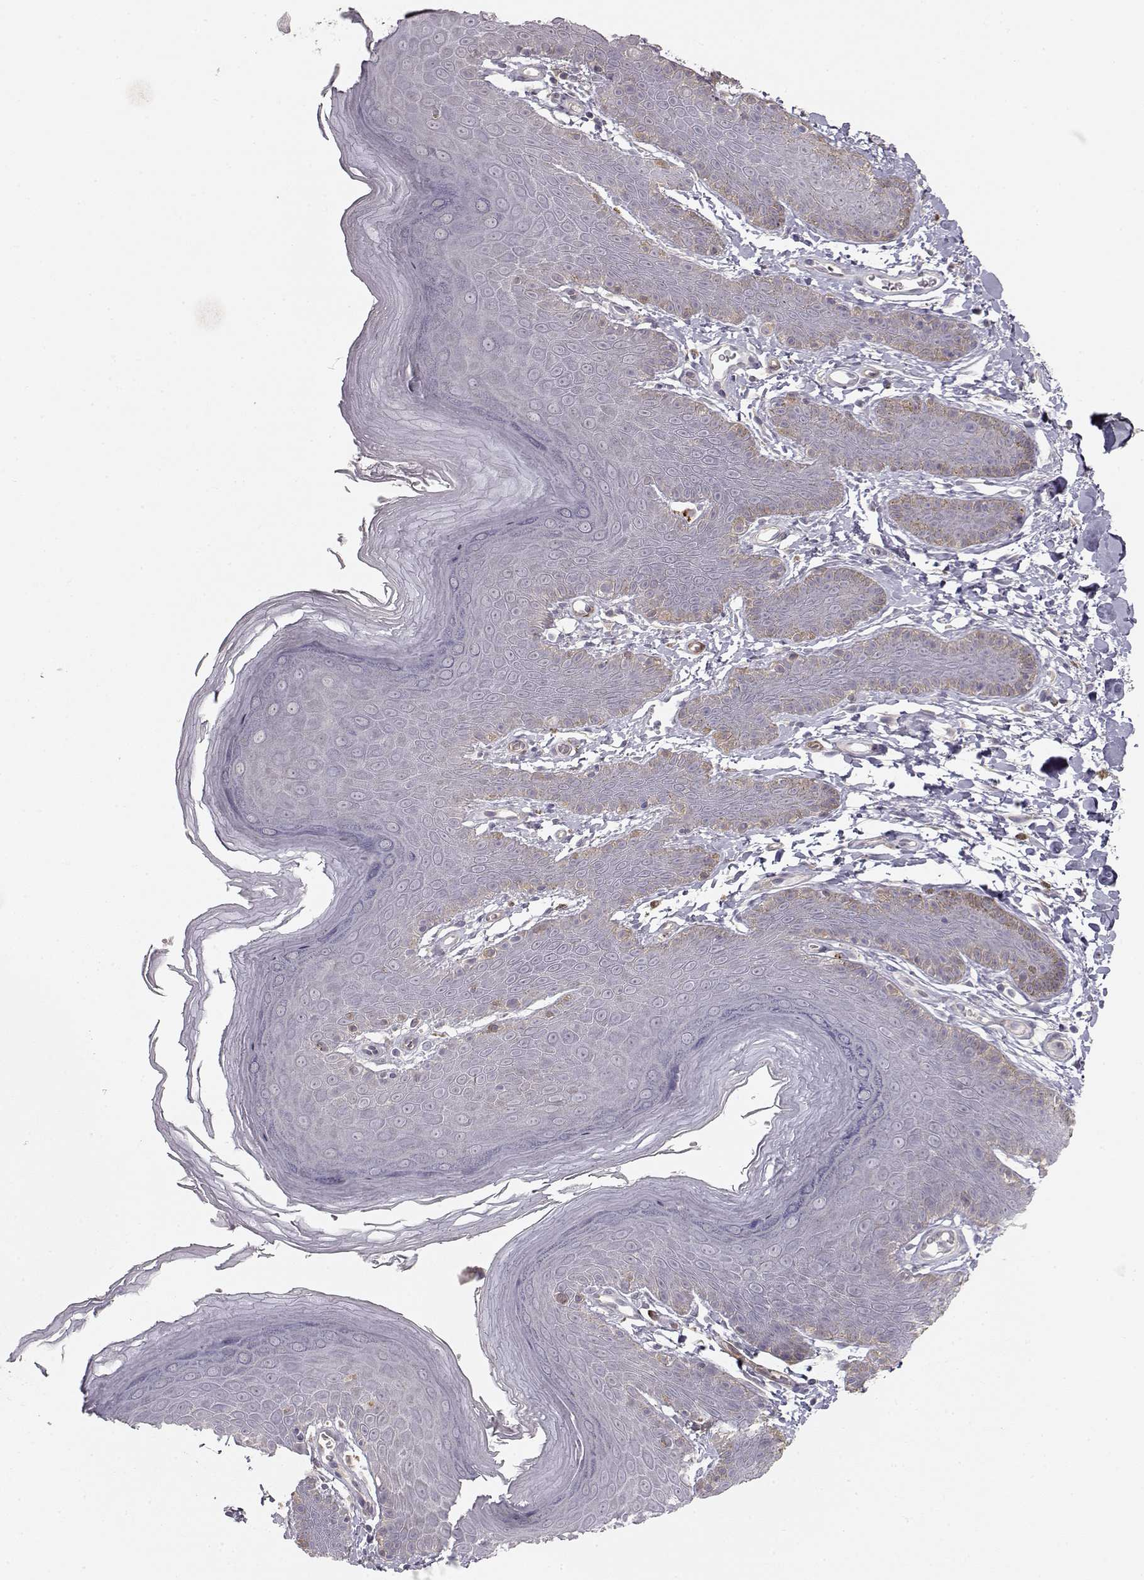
{"staining": {"intensity": "weak", "quantity": "<25%", "location": "cytoplasmic/membranous"}, "tissue": "skin", "cell_type": "Epidermal cells", "image_type": "normal", "snomed": [{"axis": "morphology", "description": "Normal tissue, NOS"}, {"axis": "topography", "description": "Anal"}], "caption": "An immunohistochemistry (IHC) image of unremarkable skin is shown. There is no staining in epidermal cells of skin. Nuclei are stained in blue.", "gene": "ARHGAP8", "patient": {"sex": "male", "age": 53}}